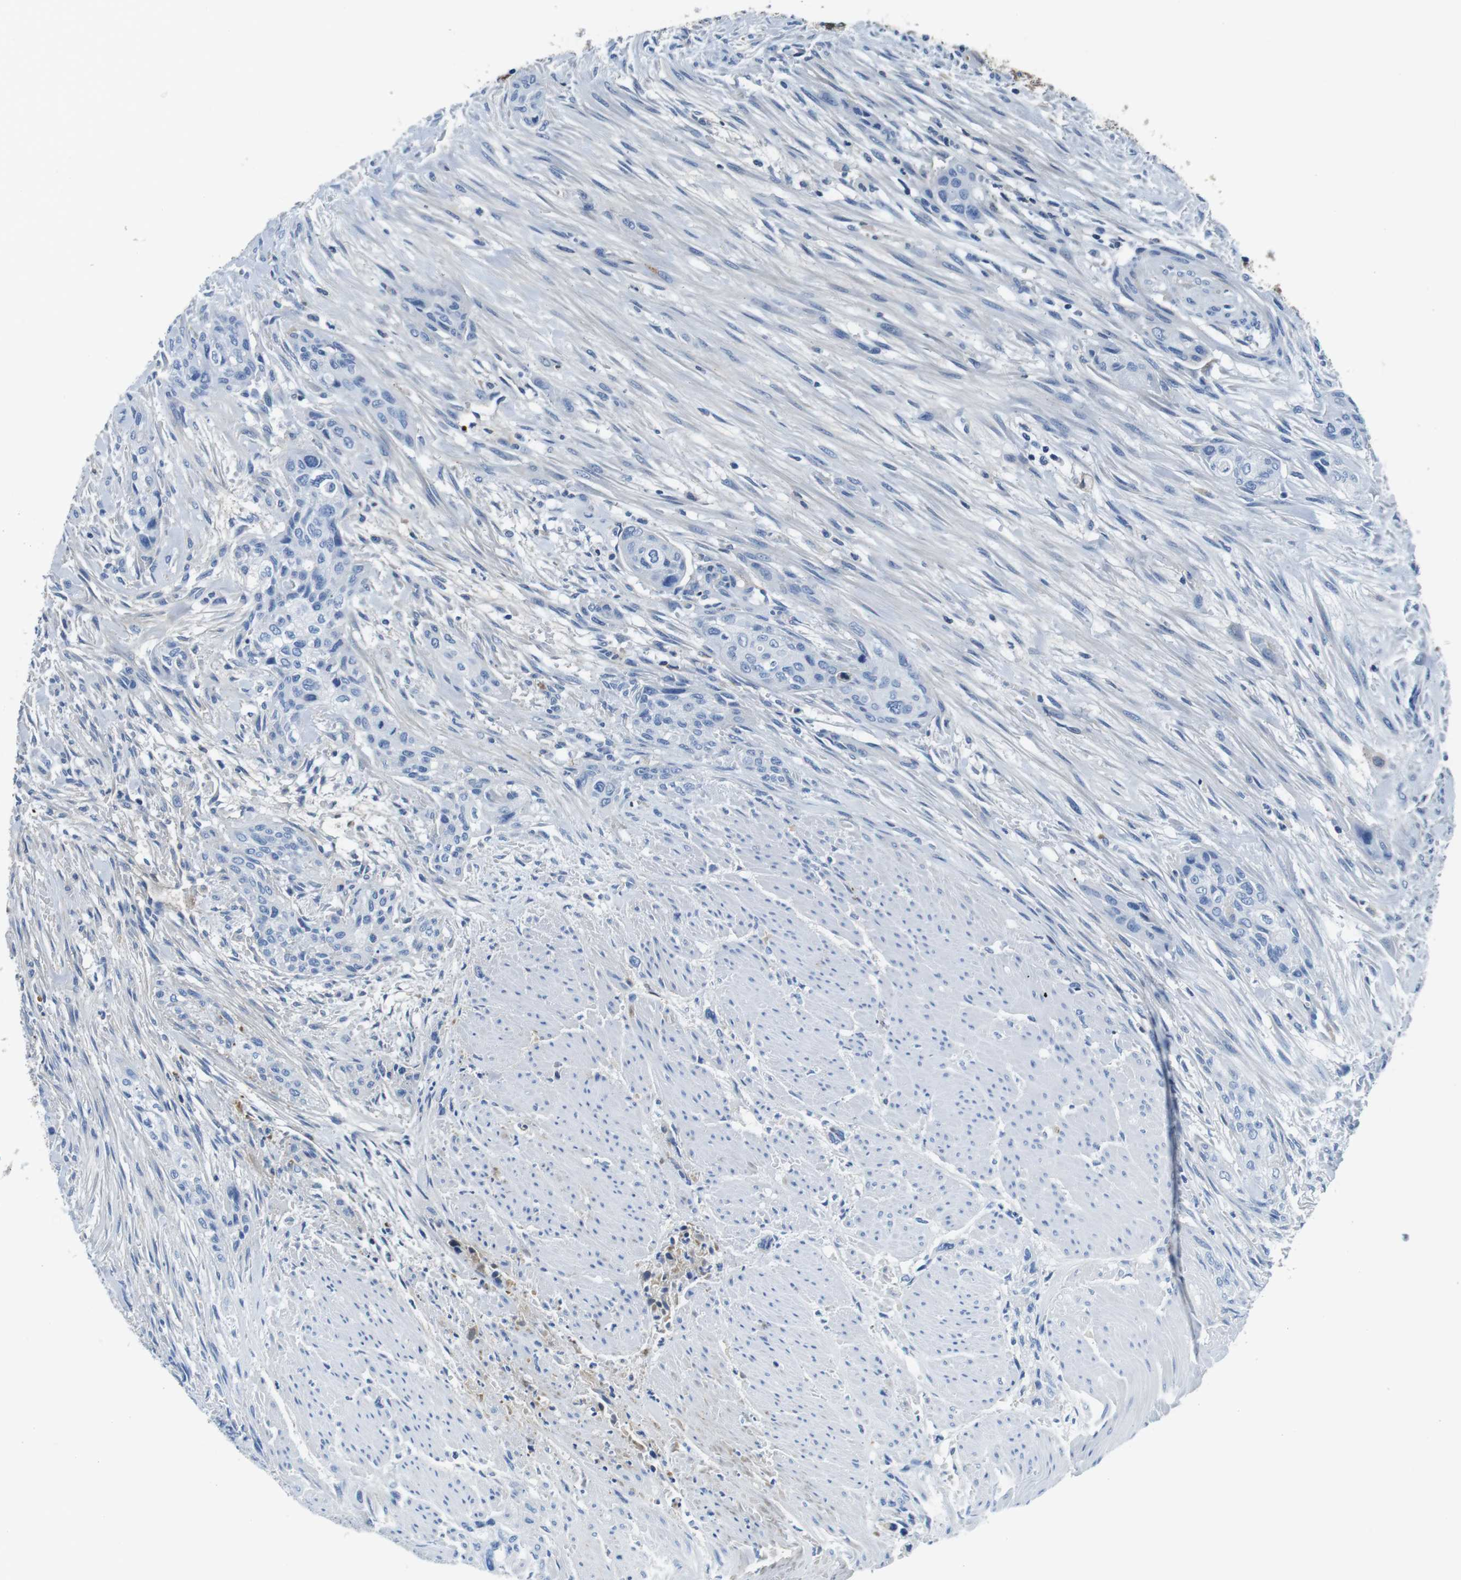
{"staining": {"intensity": "negative", "quantity": "none", "location": "none"}, "tissue": "urothelial cancer", "cell_type": "Tumor cells", "image_type": "cancer", "snomed": [{"axis": "morphology", "description": "Urothelial carcinoma, High grade"}, {"axis": "topography", "description": "Urinary bladder"}], "caption": "Protein analysis of high-grade urothelial carcinoma shows no significant expression in tumor cells. (Stains: DAB immunohistochemistry with hematoxylin counter stain, Microscopy: brightfield microscopy at high magnification).", "gene": "IGKC", "patient": {"sex": "male", "age": 35}}